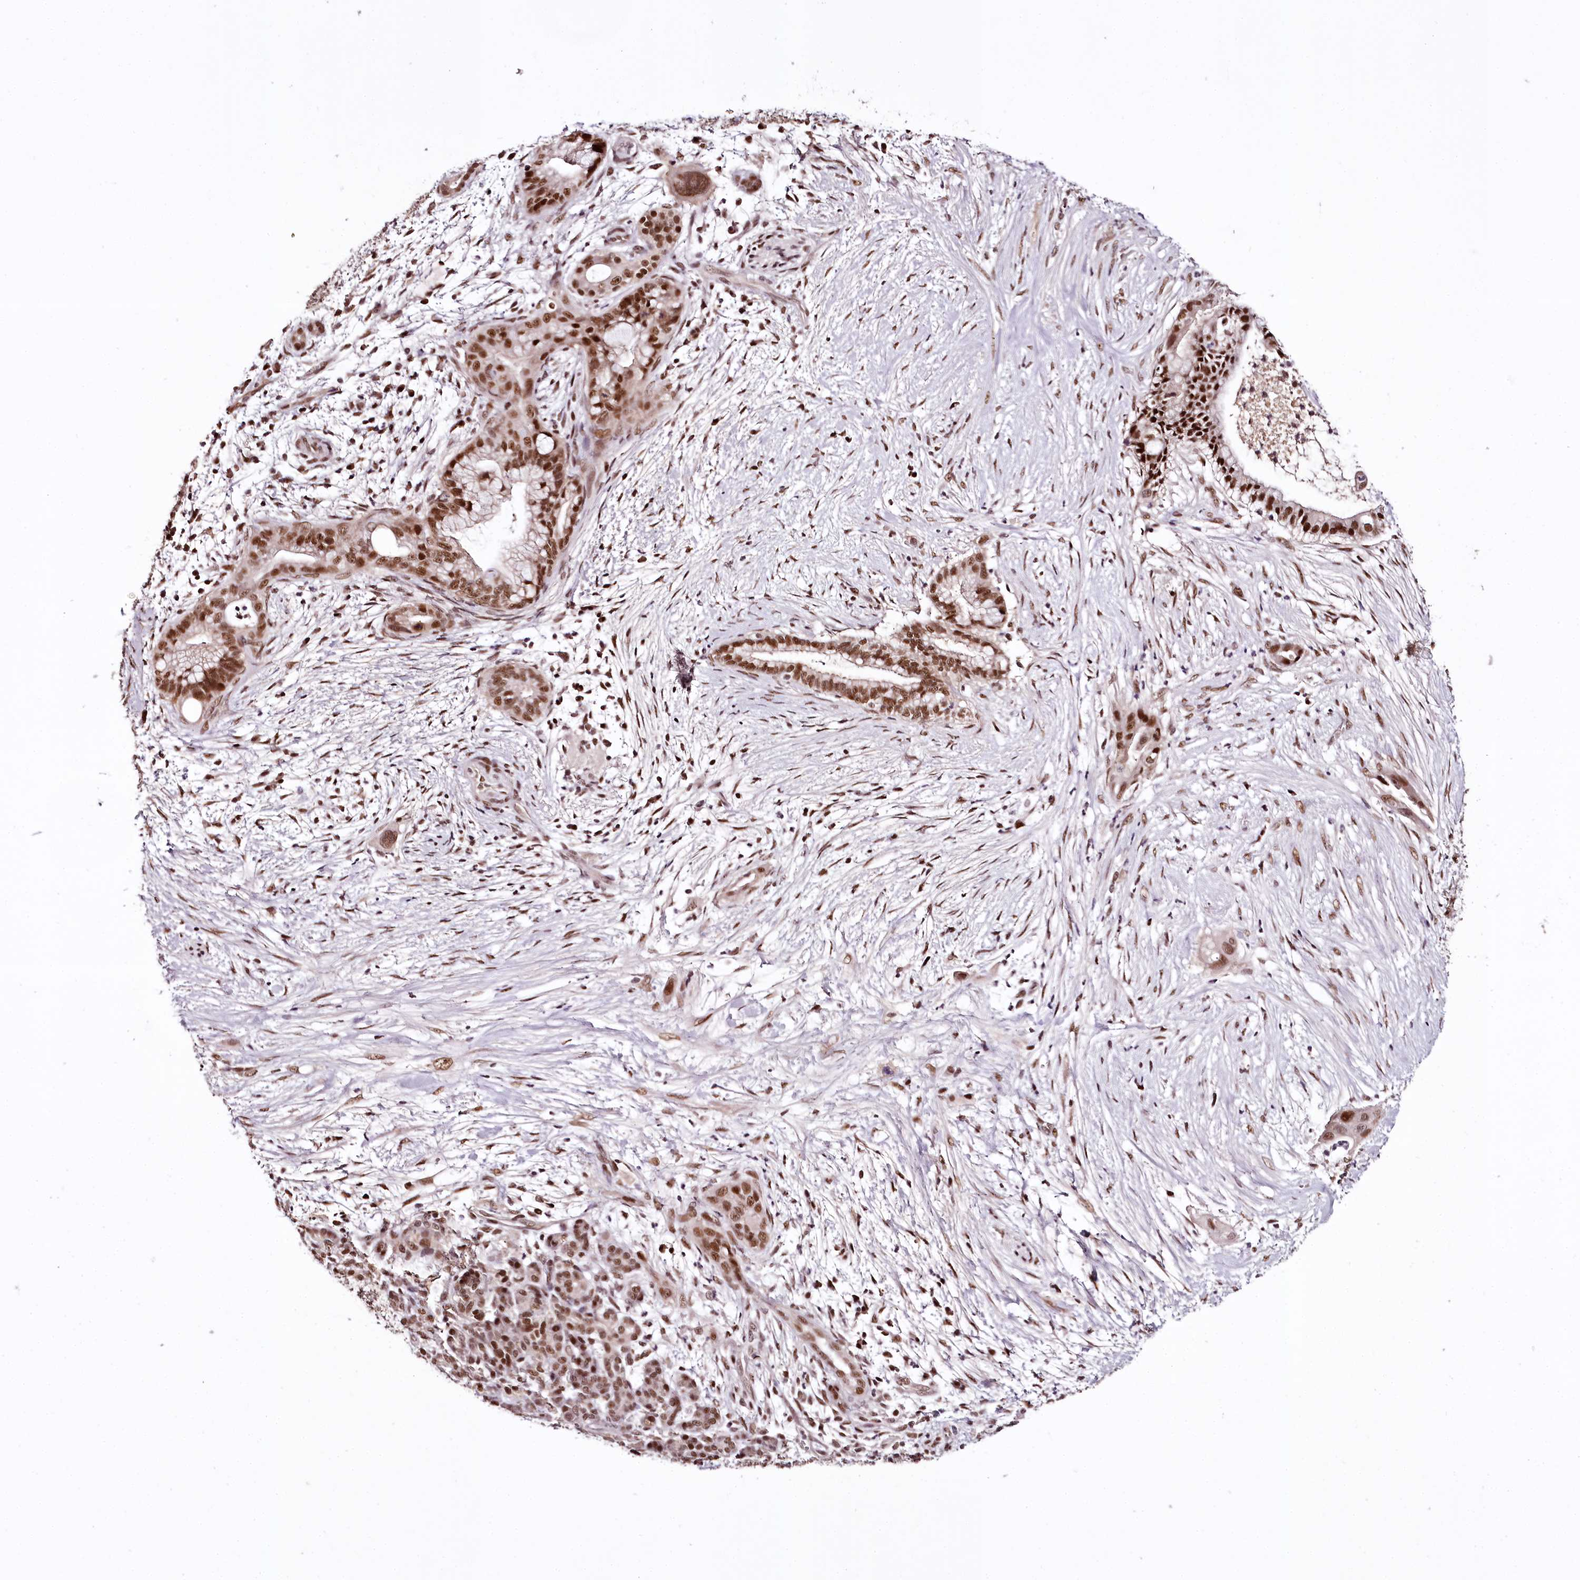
{"staining": {"intensity": "strong", "quantity": ">75%", "location": "nuclear"}, "tissue": "pancreatic cancer", "cell_type": "Tumor cells", "image_type": "cancer", "snomed": [{"axis": "morphology", "description": "Adenocarcinoma, NOS"}, {"axis": "topography", "description": "Pancreas"}], "caption": "Brown immunohistochemical staining in human pancreatic cancer shows strong nuclear expression in approximately >75% of tumor cells.", "gene": "TTC33", "patient": {"sex": "male", "age": 59}}